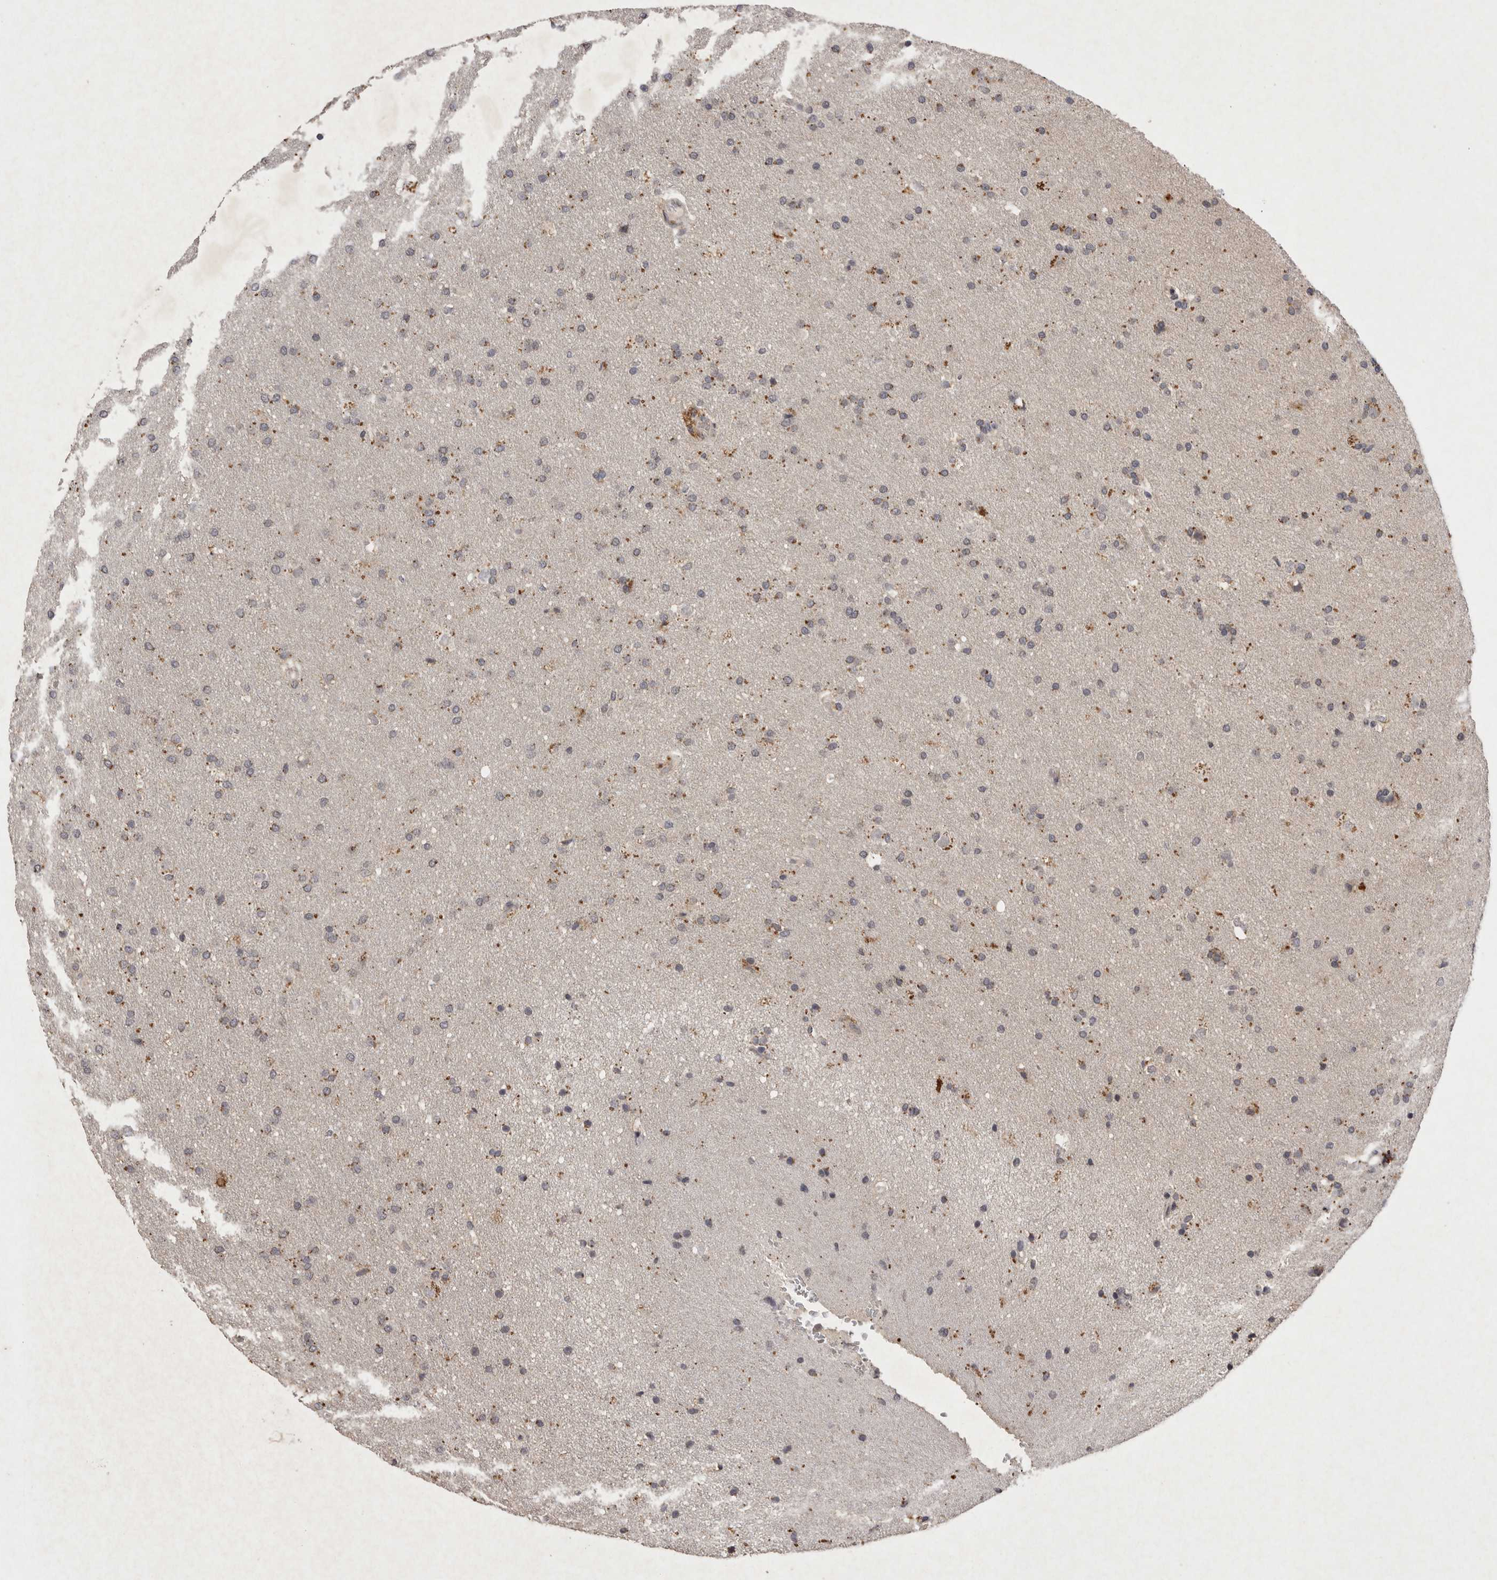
{"staining": {"intensity": "weak", "quantity": "25%-75%", "location": "cytoplasmic/membranous"}, "tissue": "glioma", "cell_type": "Tumor cells", "image_type": "cancer", "snomed": [{"axis": "morphology", "description": "Glioma, malignant, Low grade"}, {"axis": "topography", "description": "Brain"}], "caption": "Malignant glioma (low-grade) tissue reveals weak cytoplasmic/membranous positivity in about 25%-75% of tumor cells, visualized by immunohistochemistry.", "gene": "APLNR", "patient": {"sex": "female", "age": 37}}